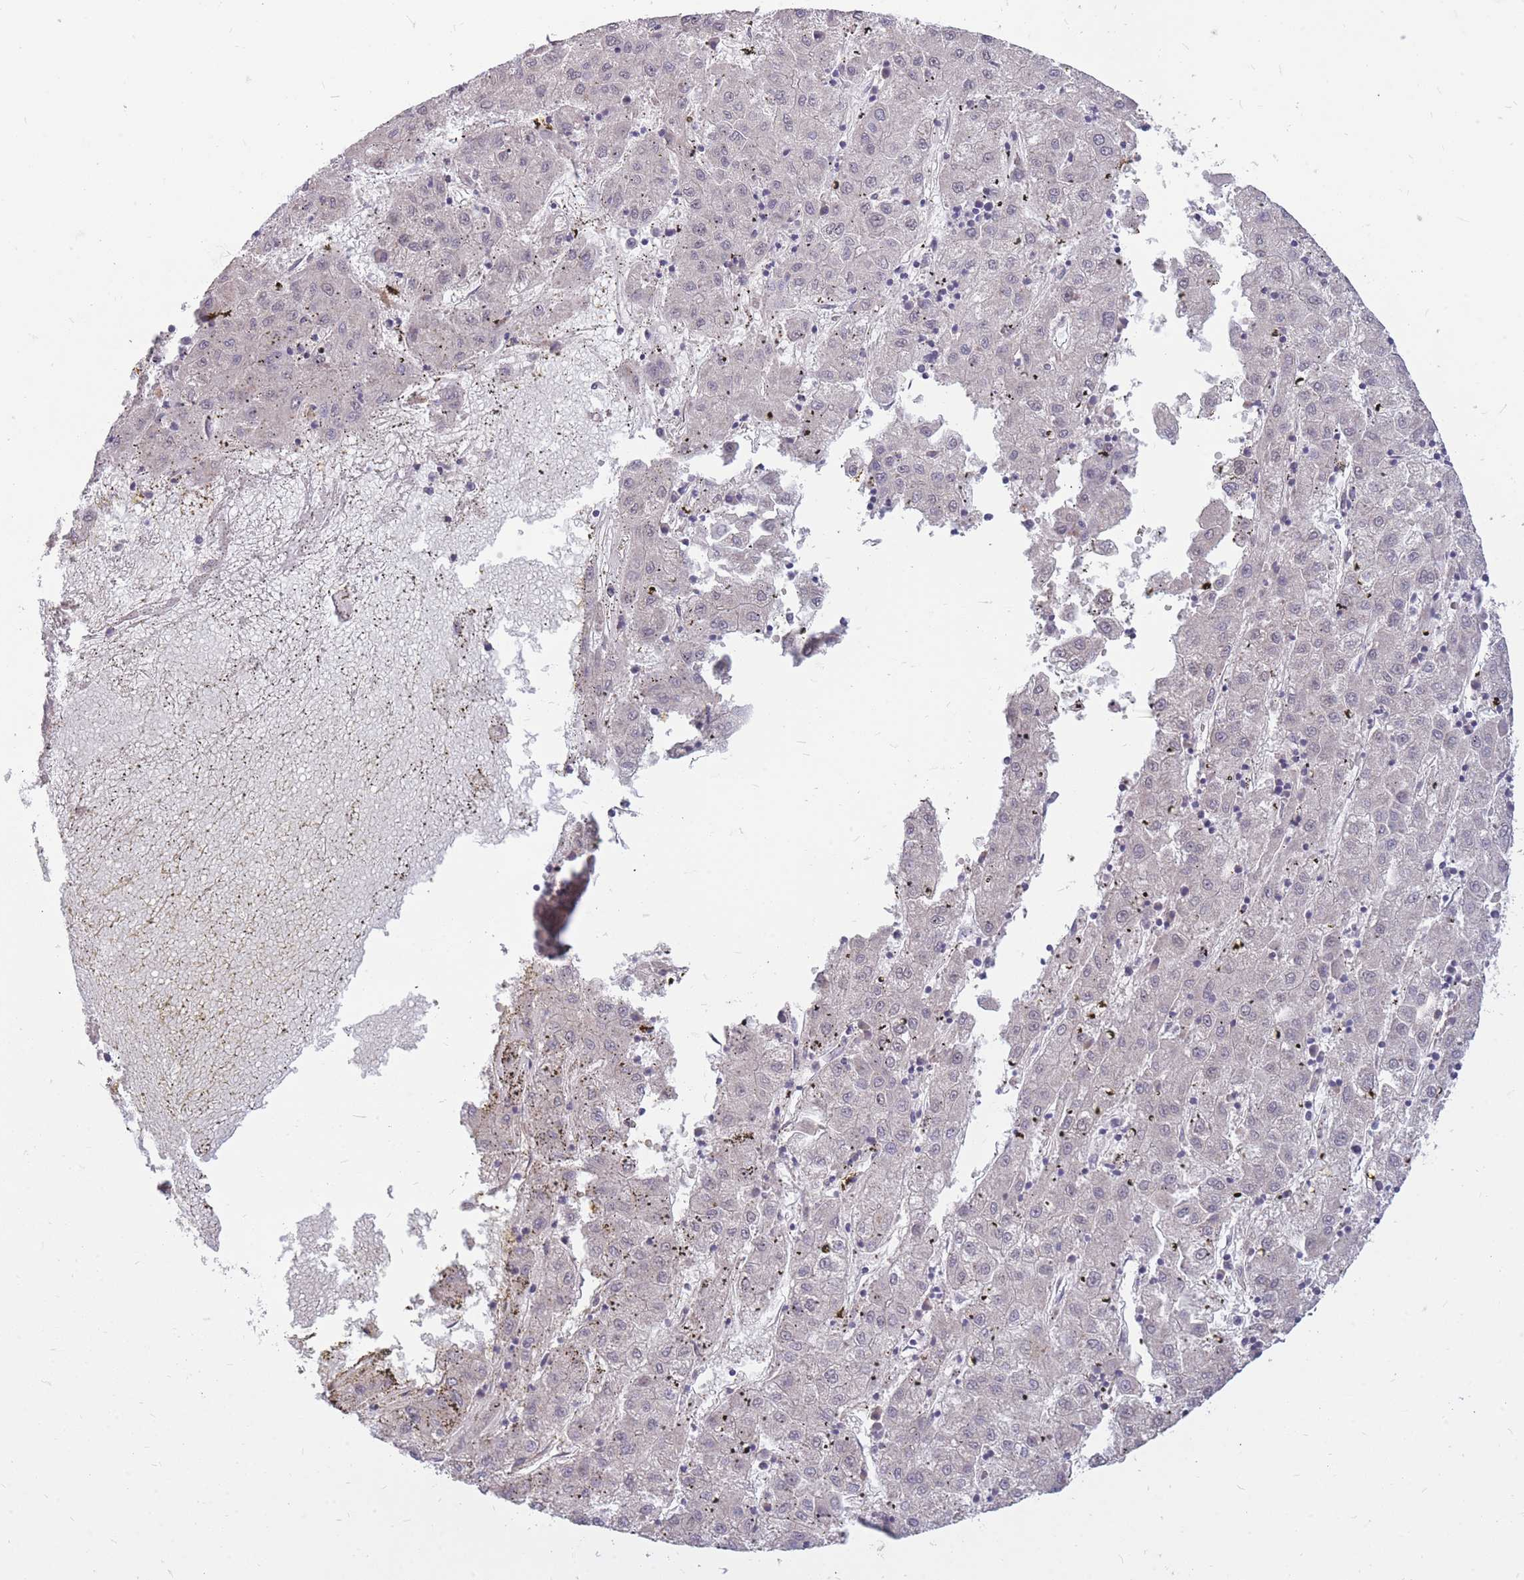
{"staining": {"intensity": "negative", "quantity": "none", "location": "none"}, "tissue": "liver cancer", "cell_type": "Tumor cells", "image_type": "cancer", "snomed": [{"axis": "morphology", "description": "Carcinoma, Hepatocellular, NOS"}, {"axis": "topography", "description": "Liver"}], "caption": "Immunohistochemistry photomicrograph of neoplastic tissue: human liver cancer (hepatocellular carcinoma) stained with DAB (3,3'-diaminobenzidine) shows no significant protein positivity in tumor cells. The staining was performed using DAB (3,3'-diaminobenzidine) to visualize the protein expression in brown, while the nuclei were stained in blue with hematoxylin (Magnification: 20x).", "gene": "DYNC1LI2", "patient": {"sex": "male", "age": 72}}